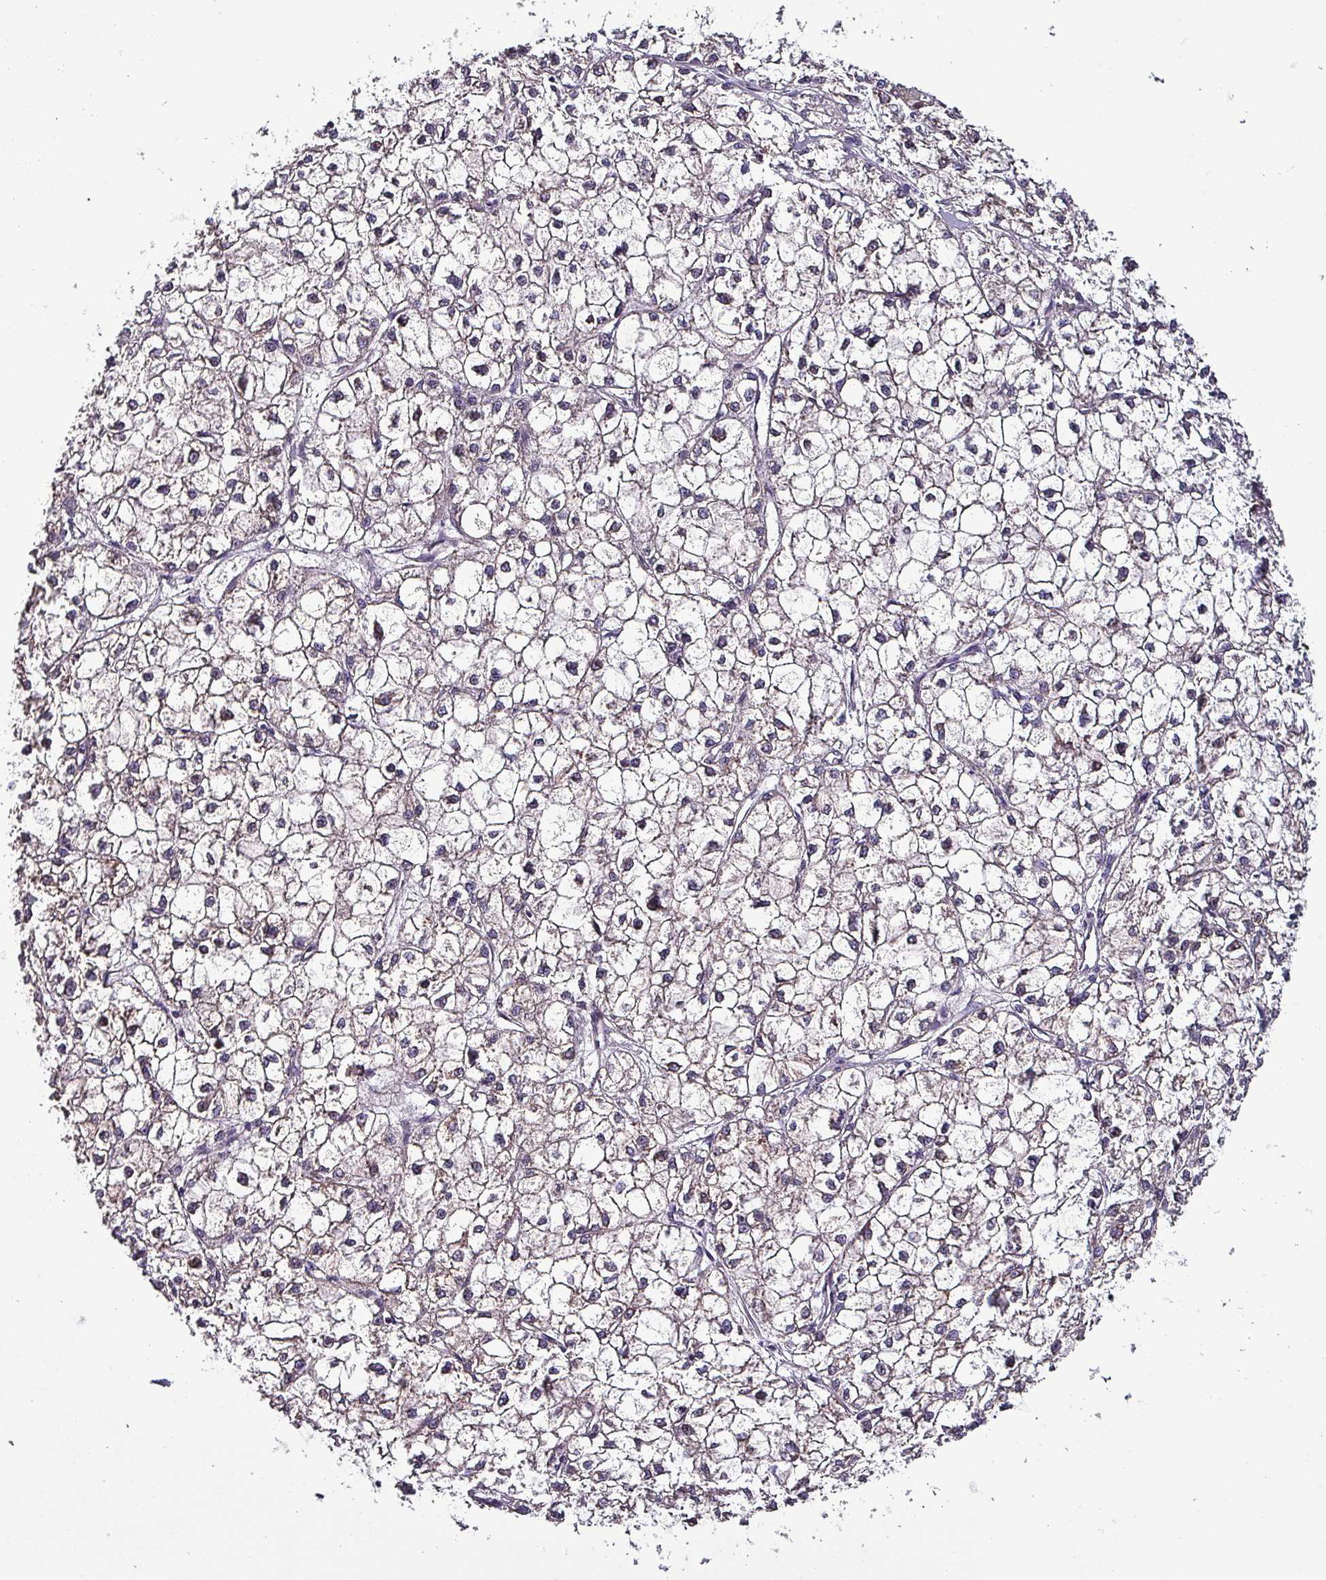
{"staining": {"intensity": "negative", "quantity": "none", "location": "none"}, "tissue": "liver cancer", "cell_type": "Tumor cells", "image_type": "cancer", "snomed": [{"axis": "morphology", "description": "Carcinoma, Hepatocellular, NOS"}, {"axis": "topography", "description": "Liver"}], "caption": "IHC micrograph of neoplastic tissue: liver hepatocellular carcinoma stained with DAB (3,3'-diaminobenzidine) reveals no significant protein expression in tumor cells. (IHC, brightfield microscopy, high magnification).", "gene": "GRAPL", "patient": {"sex": "female", "age": 43}}